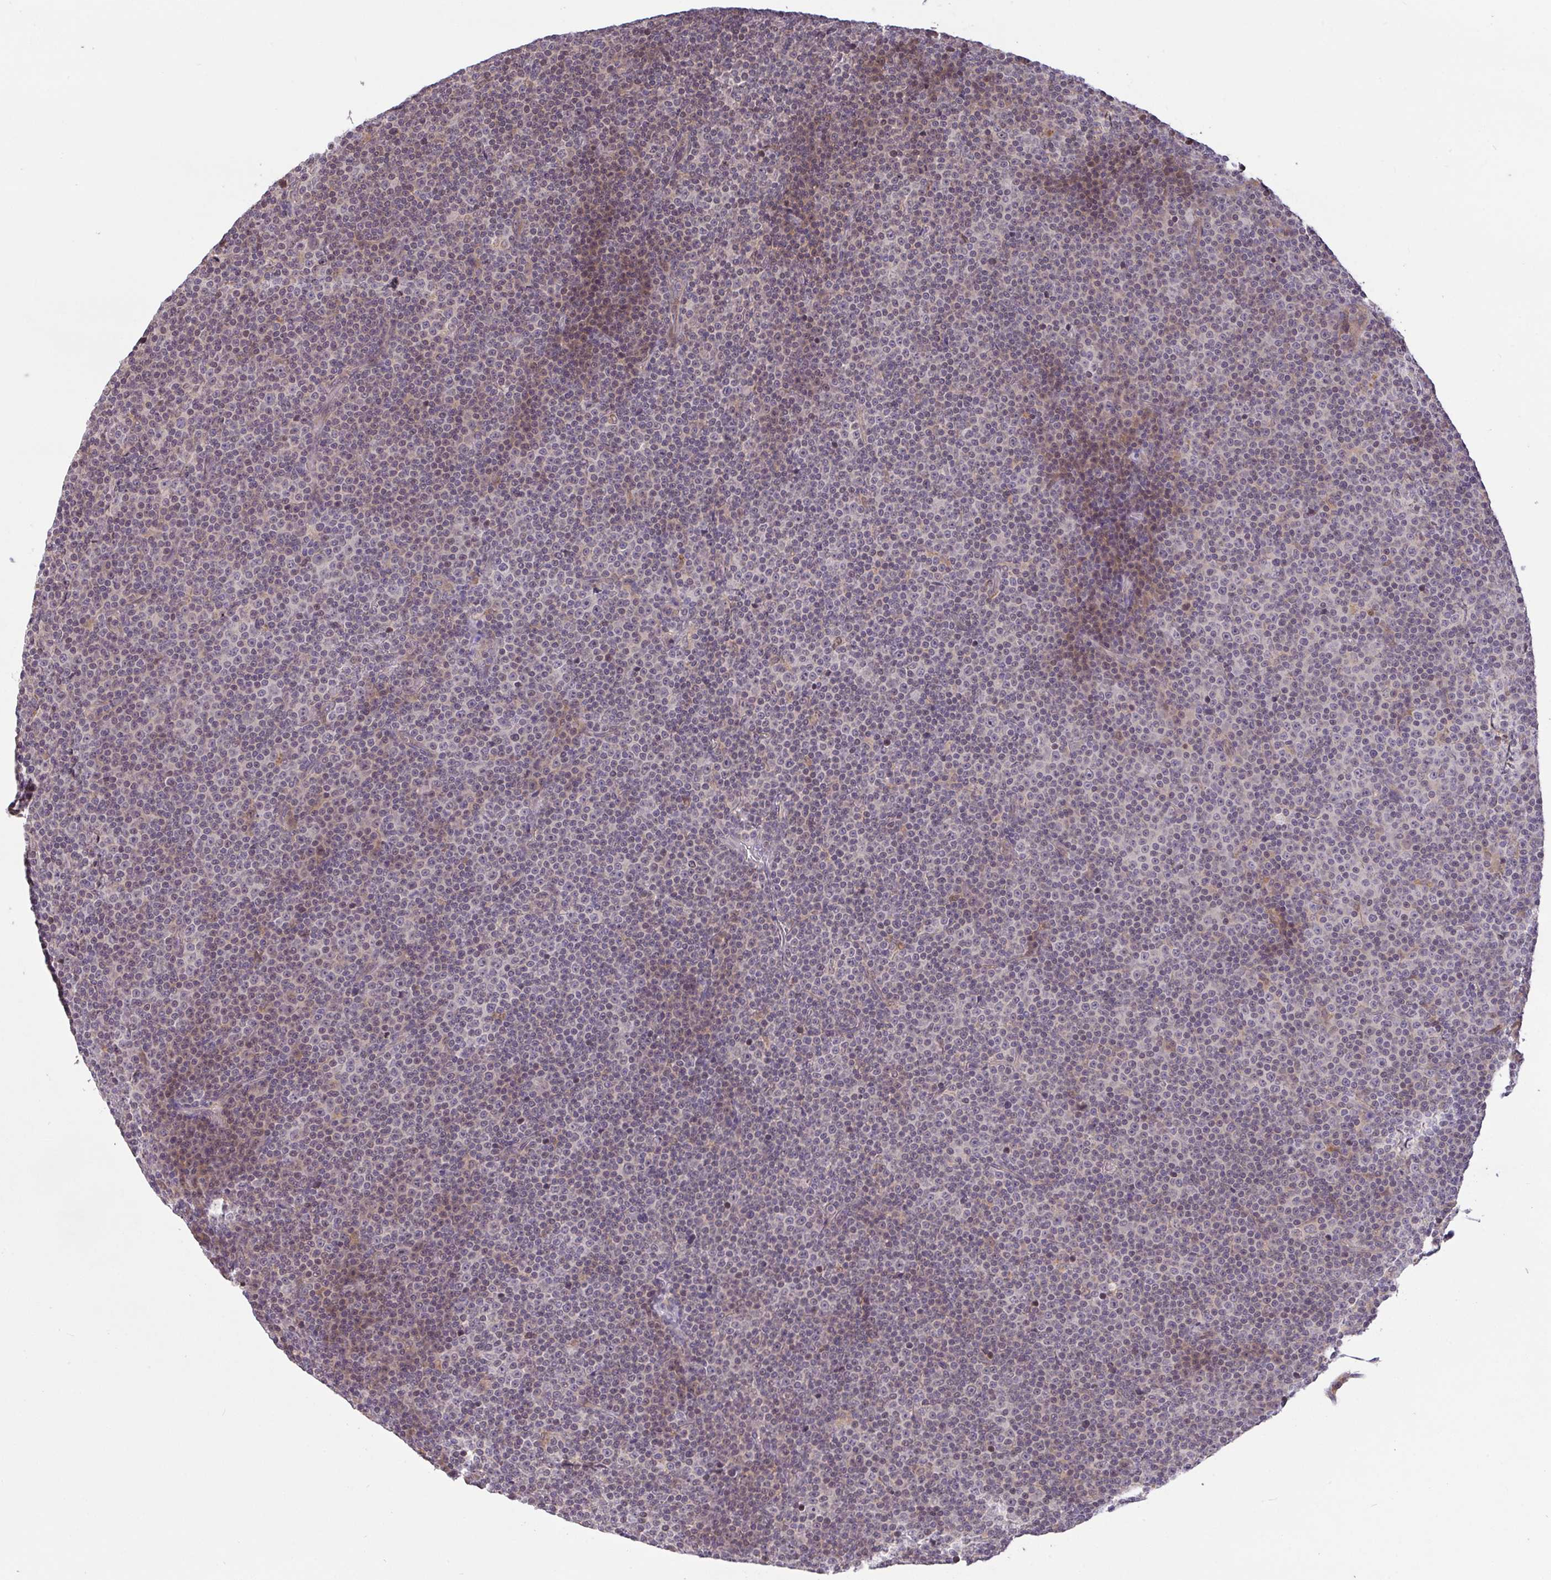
{"staining": {"intensity": "negative", "quantity": "none", "location": "none"}, "tissue": "lymphoma", "cell_type": "Tumor cells", "image_type": "cancer", "snomed": [{"axis": "morphology", "description": "Malignant lymphoma, non-Hodgkin's type, Low grade"}, {"axis": "topography", "description": "Lymph node"}], "caption": "There is no significant expression in tumor cells of lymphoma.", "gene": "FCER1A", "patient": {"sex": "female", "age": 67}}